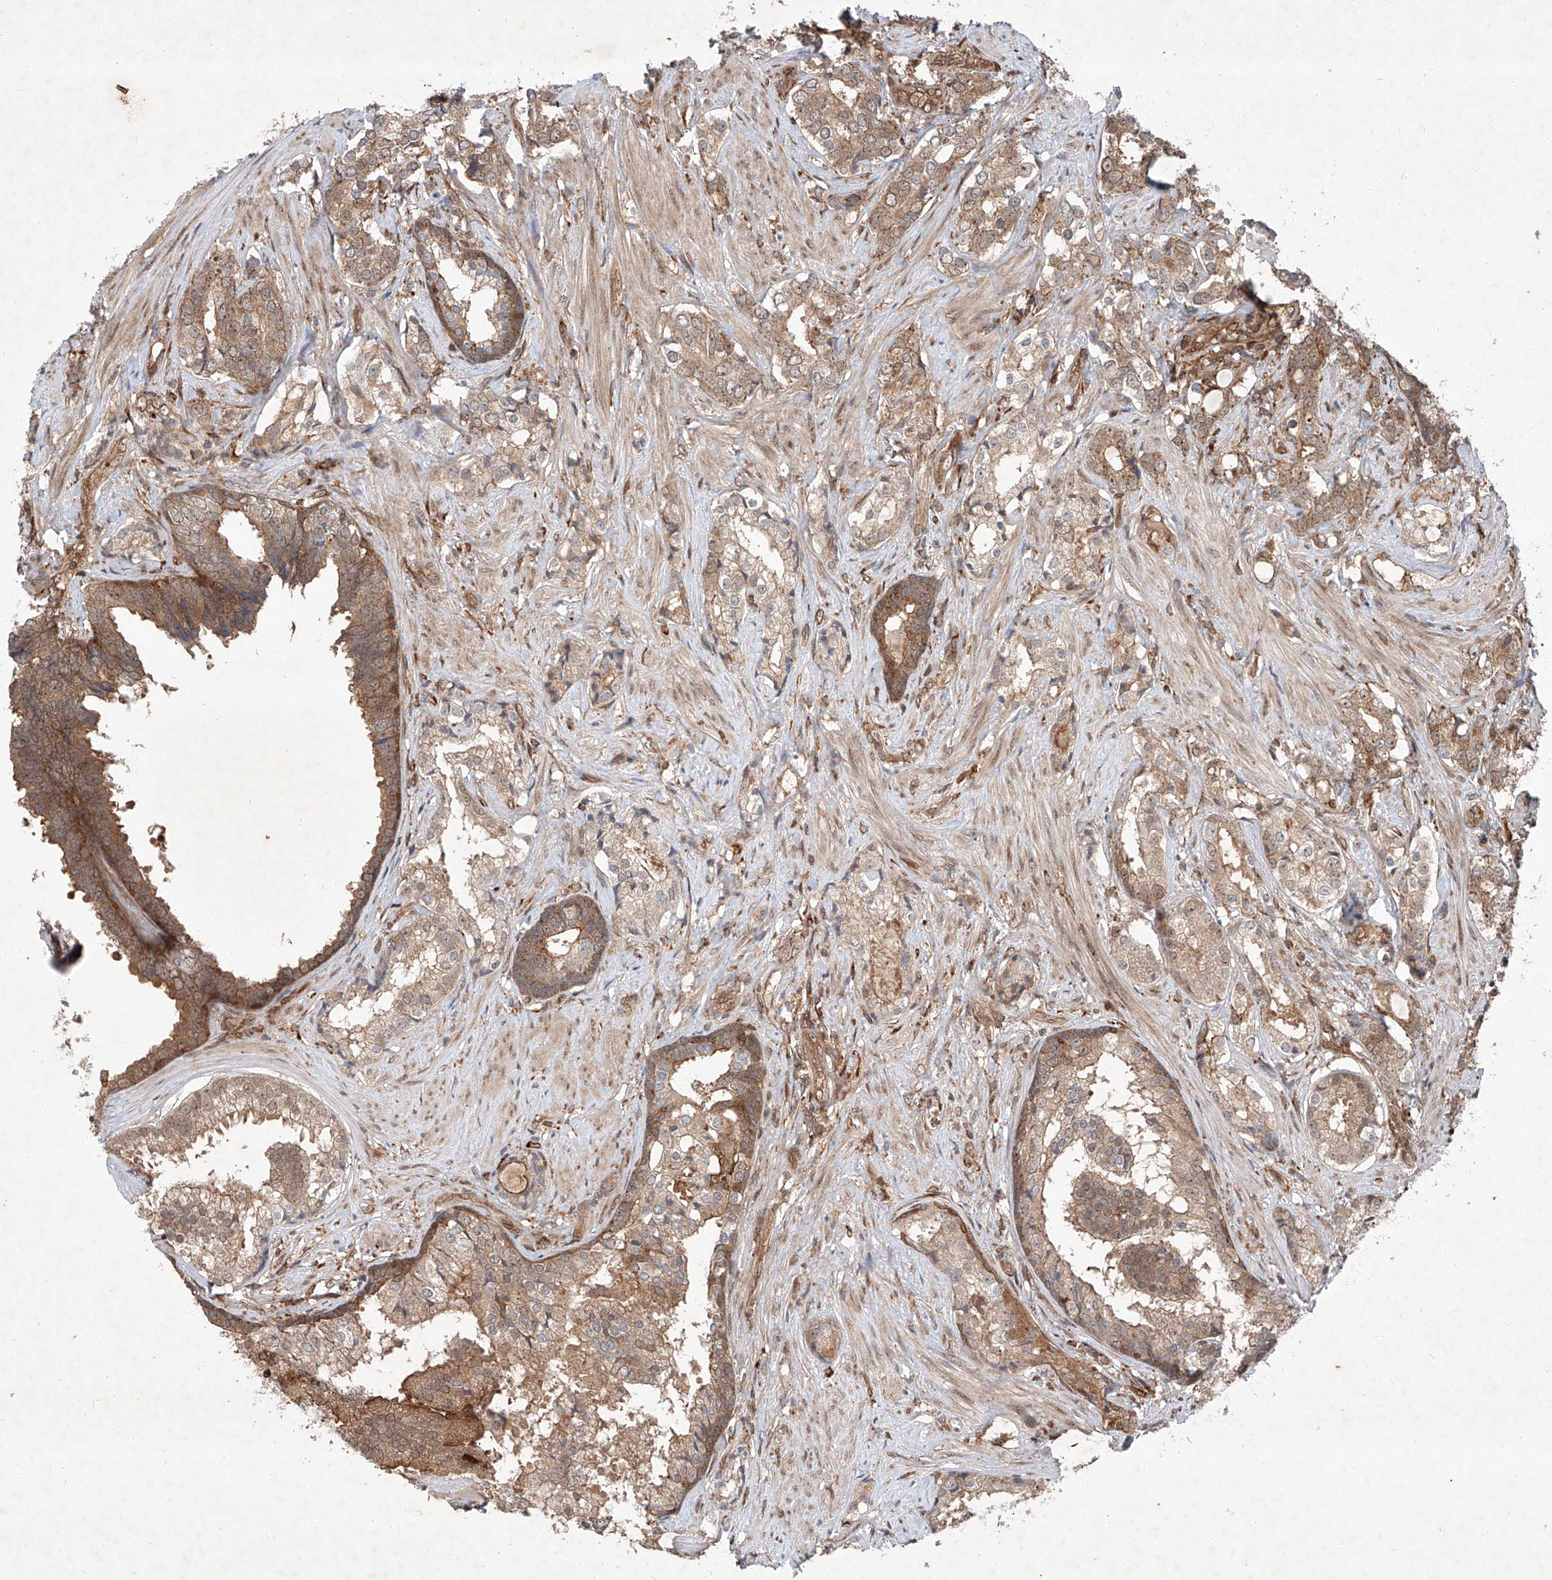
{"staining": {"intensity": "moderate", "quantity": ">75%", "location": "cytoplasmic/membranous"}, "tissue": "prostate cancer", "cell_type": "Tumor cells", "image_type": "cancer", "snomed": [{"axis": "morphology", "description": "Adenocarcinoma, High grade"}, {"axis": "topography", "description": "Prostate"}], "caption": "IHC photomicrograph of human prostate cancer stained for a protein (brown), which displays medium levels of moderate cytoplasmic/membranous expression in about >75% of tumor cells.", "gene": "ZFP28", "patient": {"sex": "male", "age": 58}}